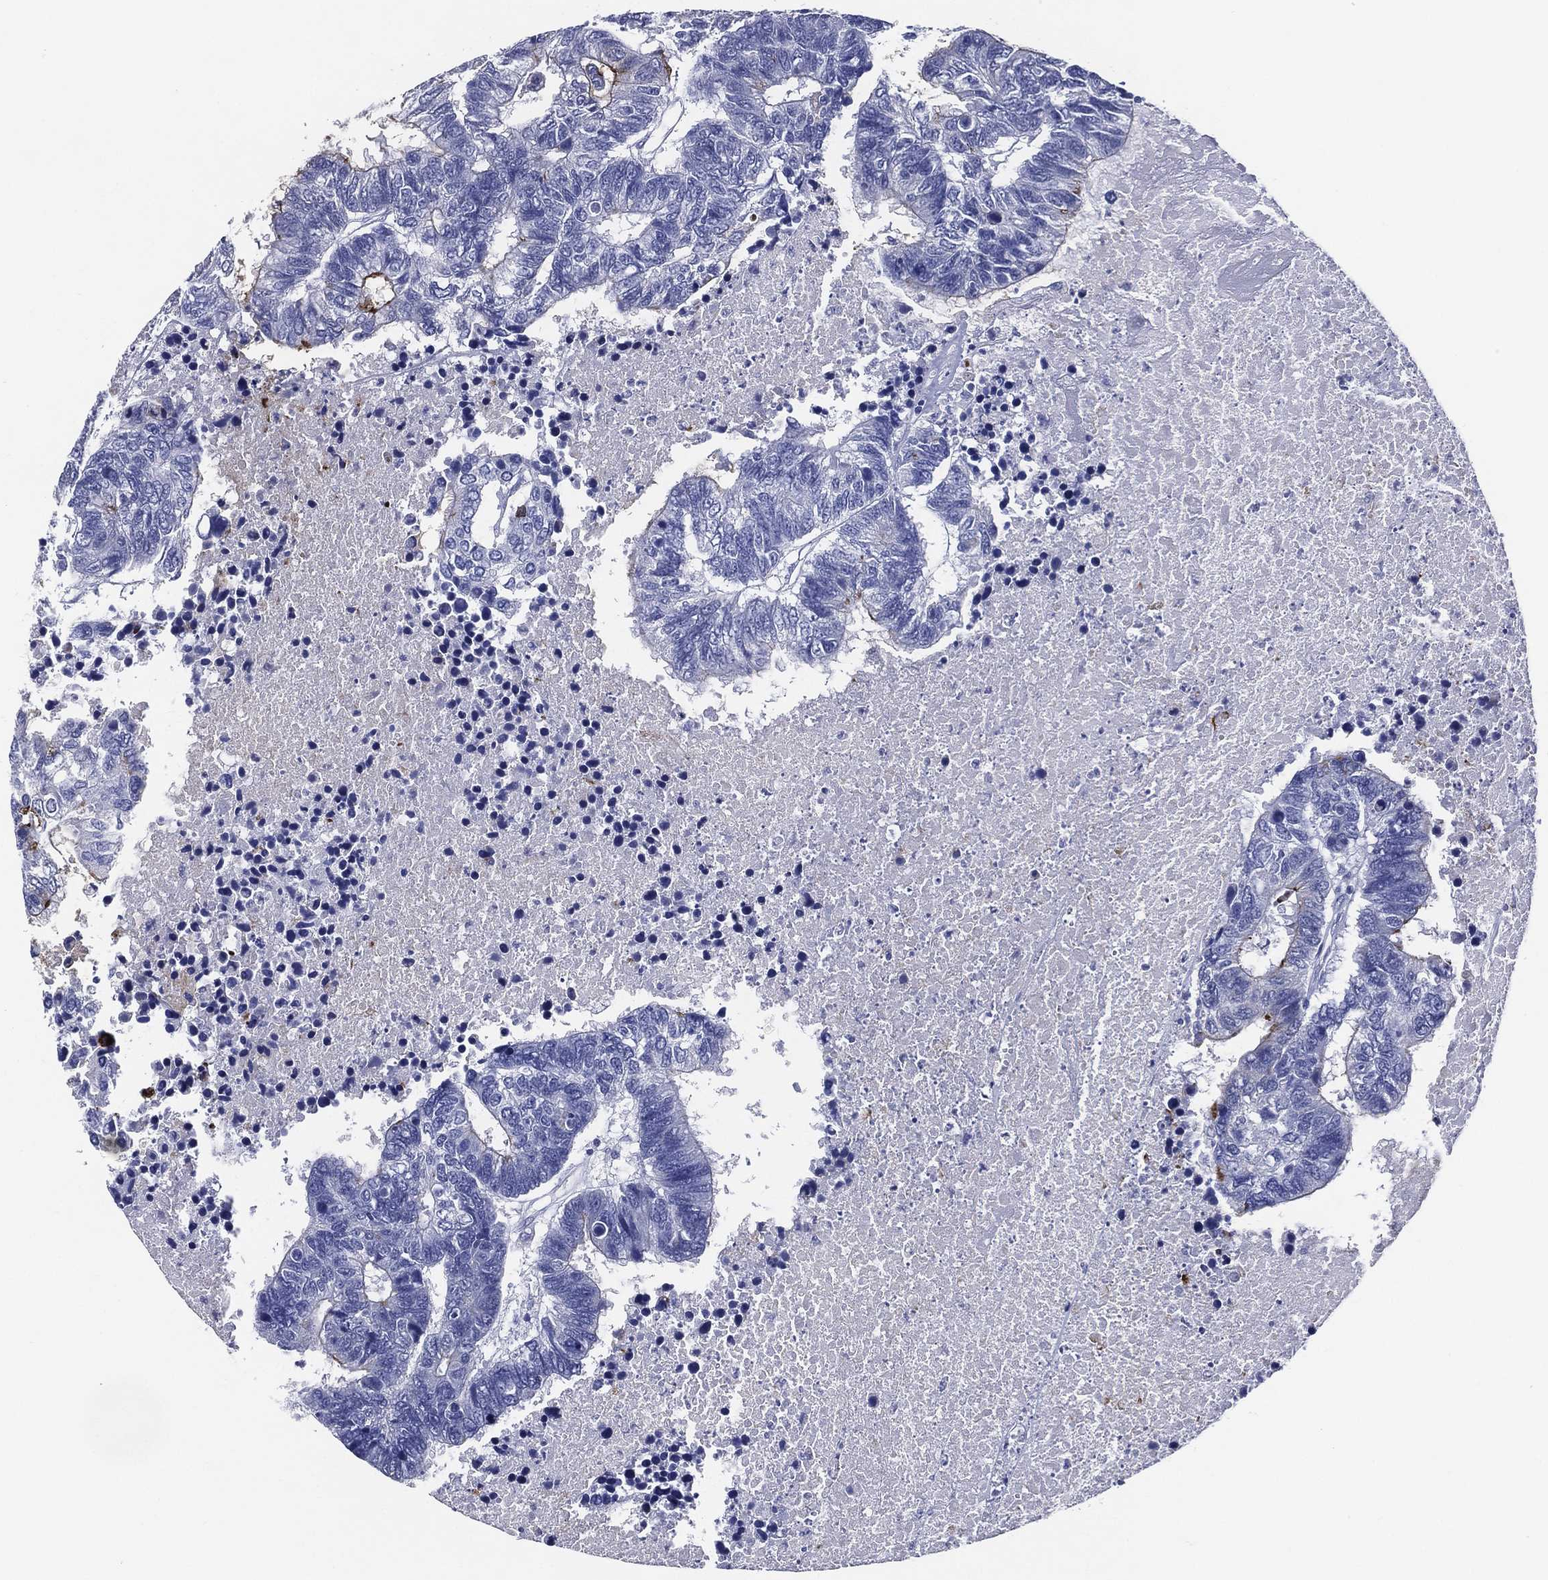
{"staining": {"intensity": "strong", "quantity": "<25%", "location": "cytoplasmic/membranous"}, "tissue": "colorectal cancer", "cell_type": "Tumor cells", "image_type": "cancer", "snomed": [{"axis": "morphology", "description": "Adenocarcinoma, NOS"}, {"axis": "topography", "description": "Colon"}], "caption": "Immunohistochemical staining of human adenocarcinoma (colorectal) shows medium levels of strong cytoplasmic/membranous protein expression in approximately <25% of tumor cells.", "gene": "ACE2", "patient": {"sex": "female", "age": 48}}